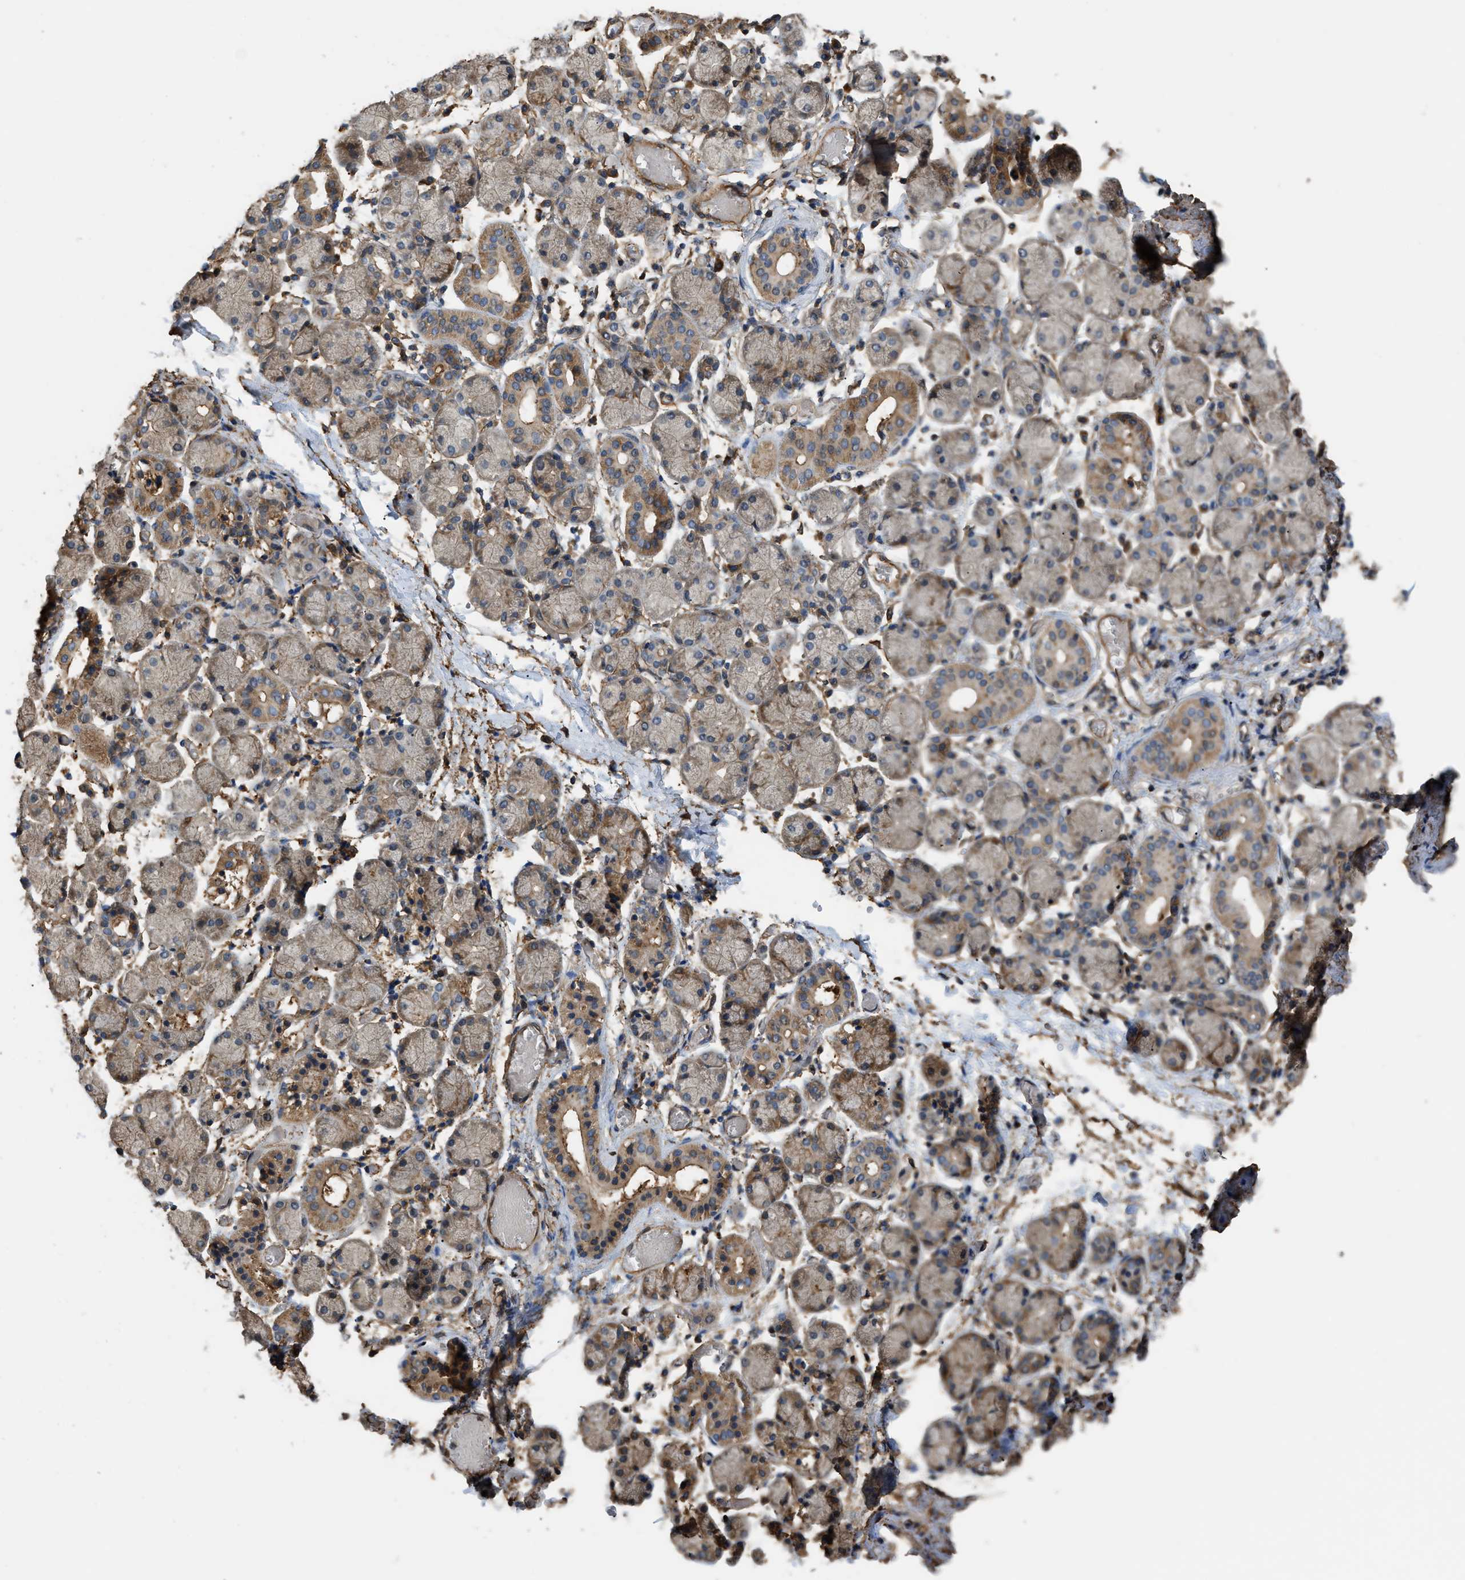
{"staining": {"intensity": "moderate", "quantity": "<25%", "location": "cytoplasmic/membranous"}, "tissue": "salivary gland", "cell_type": "Glandular cells", "image_type": "normal", "snomed": [{"axis": "morphology", "description": "Normal tissue, NOS"}, {"axis": "topography", "description": "Salivary gland"}], "caption": "Immunohistochemical staining of unremarkable human salivary gland reveals low levels of moderate cytoplasmic/membranous expression in about <25% of glandular cells. (Brightfield microscopy of DAB IHC at high magnification).", "gene": "DDHD2", "patient": {"sex": "female", "age": 24}}